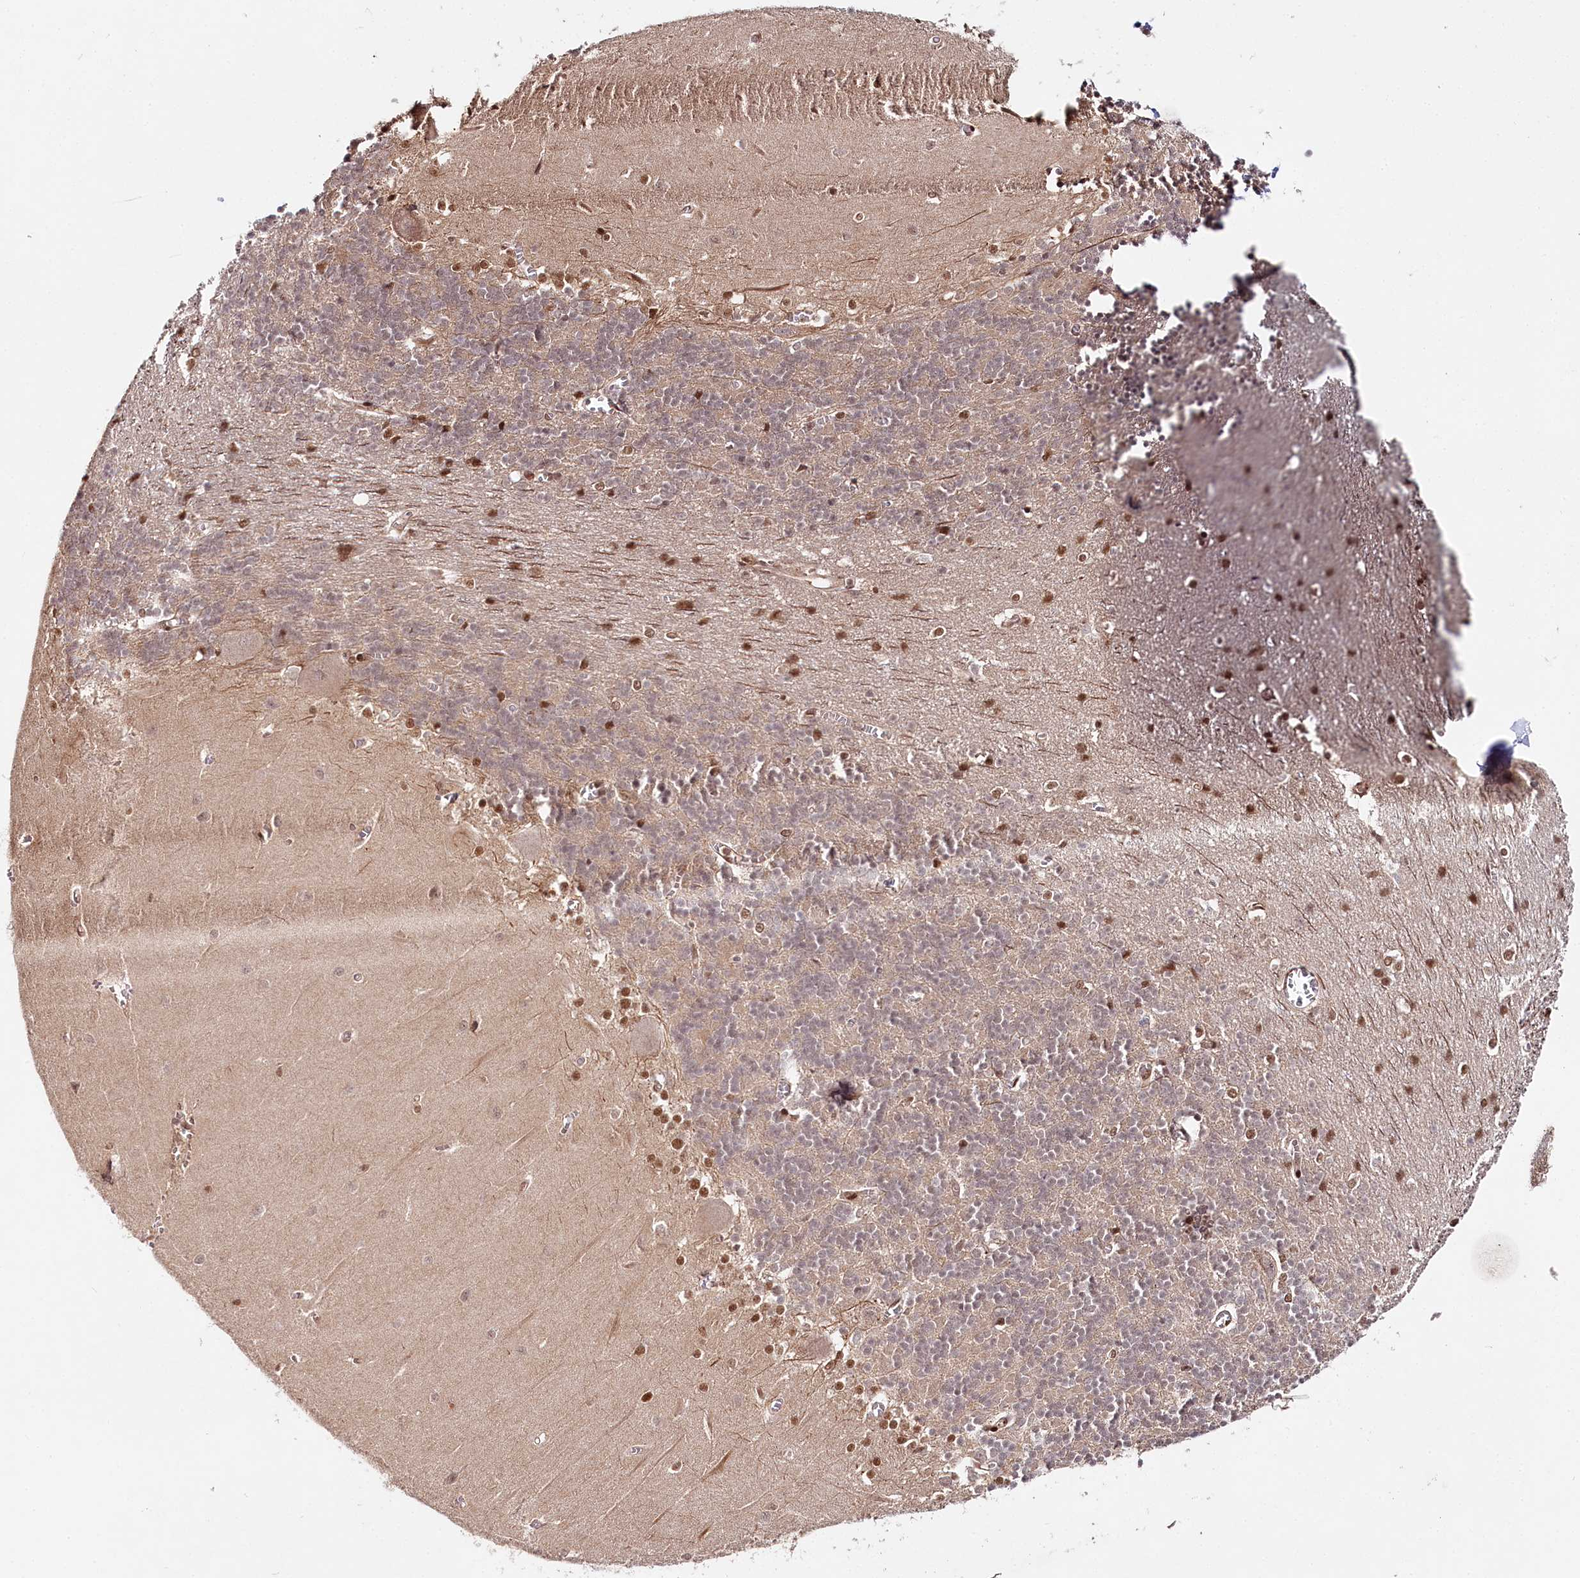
{"staining": {"intensity": "moderate", "quantity": "25%-75%", "location": "cytoplasmic/membranous,nuclear"}, "tissue": "cerebellum", "cell_type": "Cells in granular layer", "image_type": "normal", "snomed": [{"axis": "morphology", "description": "Normal tissue, NOS"}, {"axis": "topography", "description": "Cerebellum"}], "caption": "Normal cerebellum reveals moderate cytoplasmic/membranous,nuclear expression in approximately 25%-75% of cells in granular layer.", "gene": "CCDC65", "patient": {"sex": "male", "age": 37}}